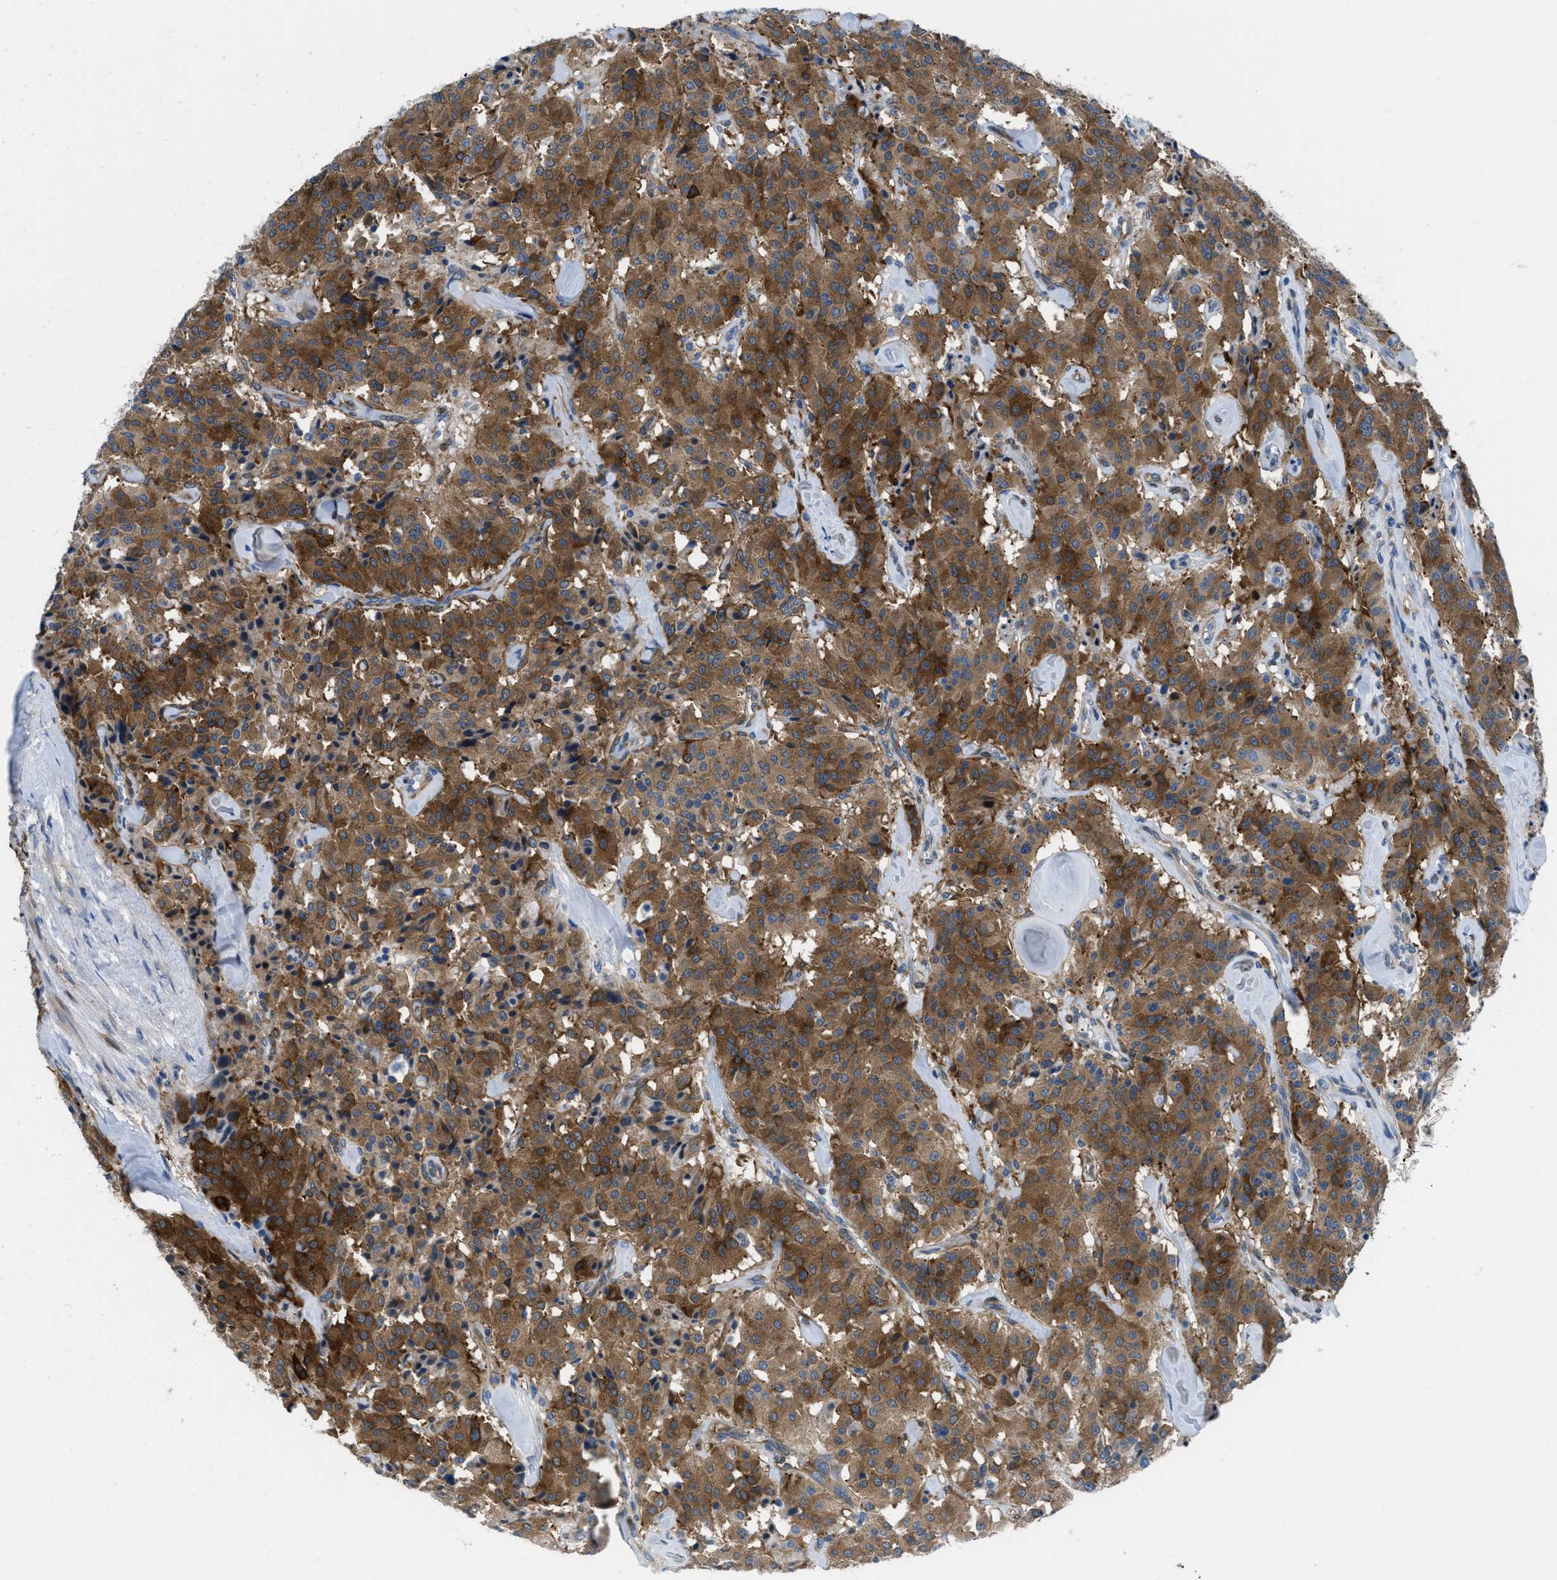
{"staining": {"intensity": "moderate", "quantity": ">75%", "location": "cytoplasmic/membranous"}, "tissue": "carcinoid", "cell_type": "Tumor cells", "image_type": "cancer", "snomed": [{"axis": "morphology", "description": "Carcinoid, malignant, NOS"}, {"axis": "topography", "description": "Colon"}], "caption": "Carcinoid stained for a protein (brown) exhibits moderate cytoplasmic/membranous positive expression in approximately >75% of tumor cells.", "gene": "MAPRE2", "patient": {"sex": "female", "age": 61}}